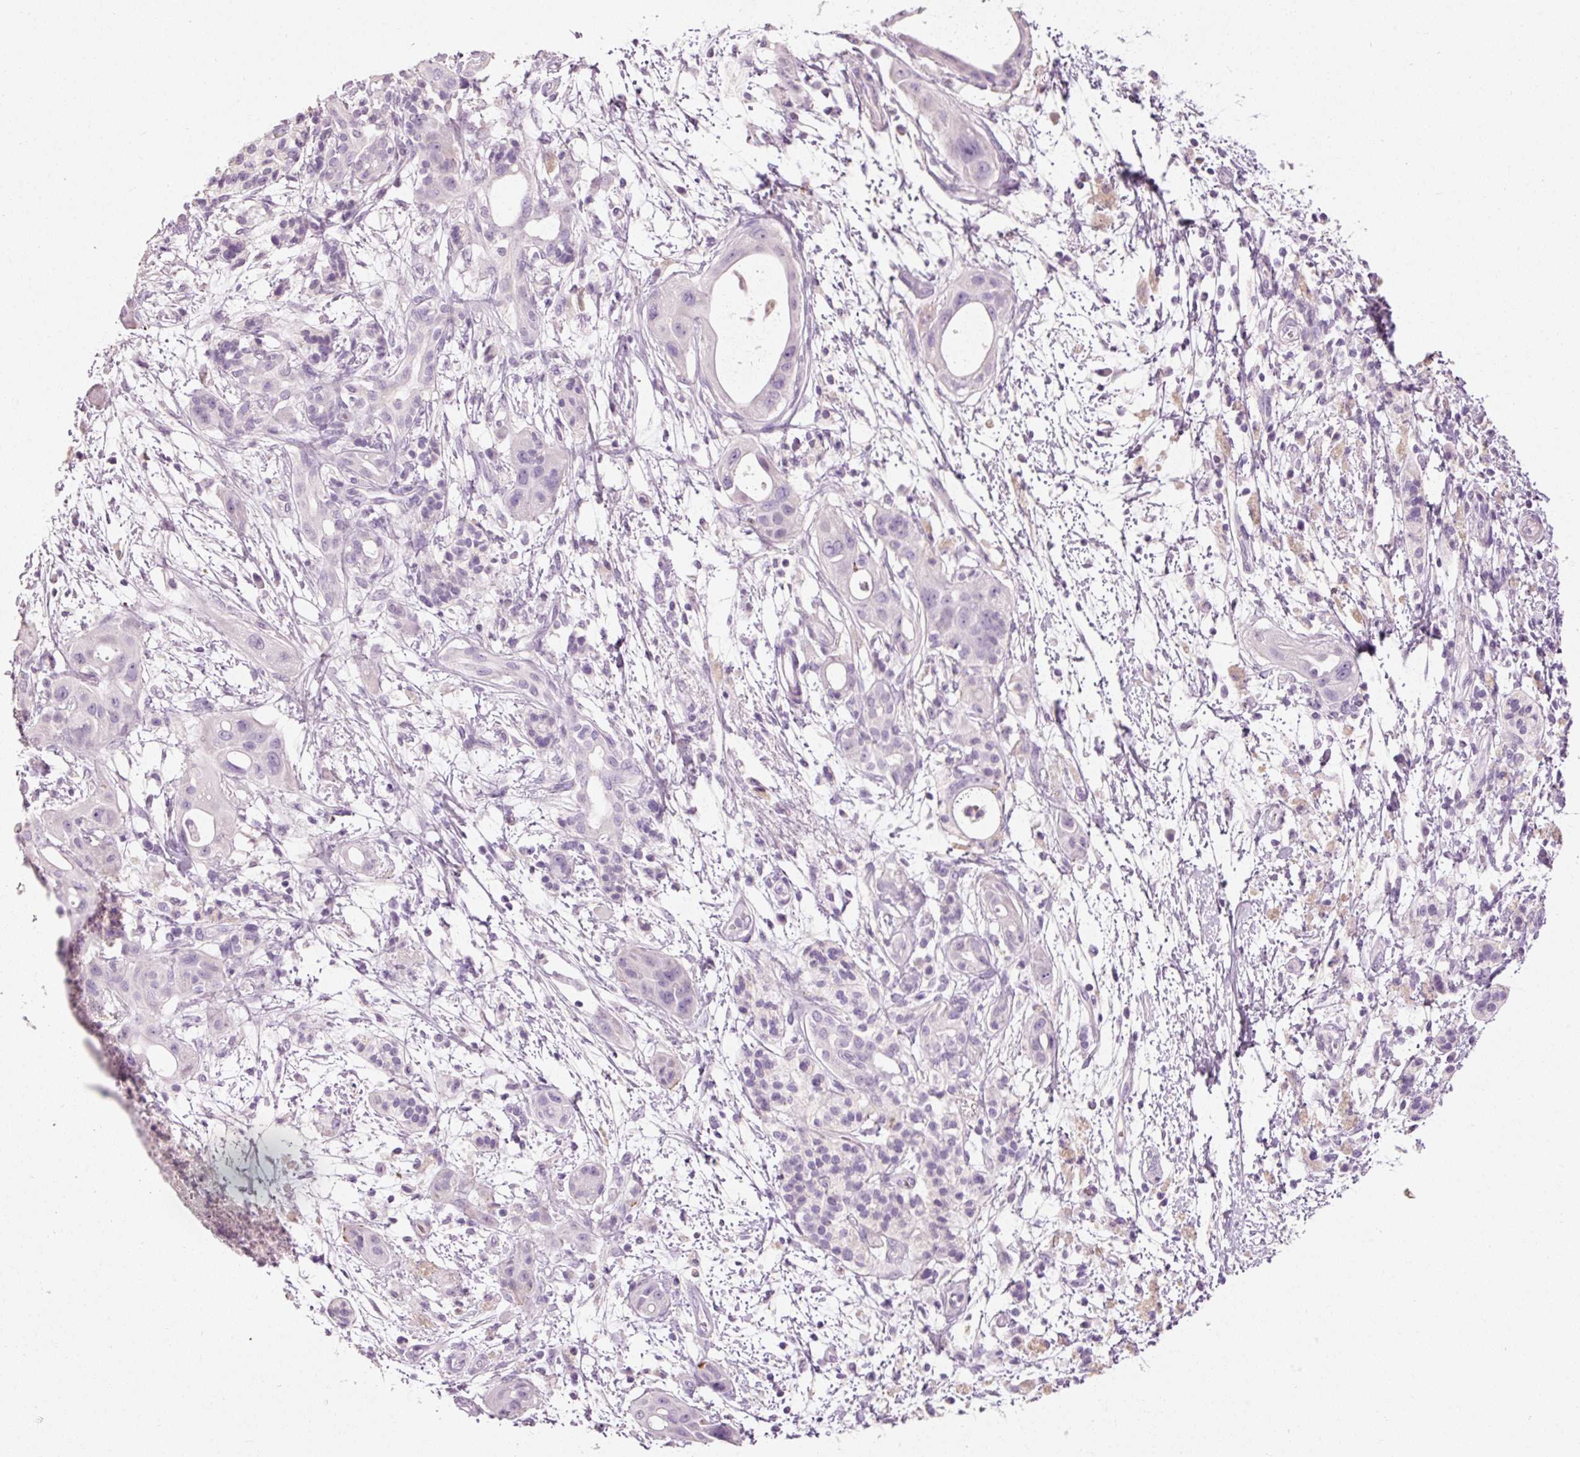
{"staining": {"intensity": "negative", "quantity": "none", "location": "none"}, "tissue": "pancreatic cancer", "cell_type": "Tumor cells", "image_type": "cancer", "snomed": [{"axis": "morphology", "description": "Adenocarcinoma, NOS"}, {"axis": "topography", "description": "Pancreas"}], "caption": "A high-resolution photomicrograph shows immunohistochemistry staining of pancreatic cancer, which demonstrates no significant expression in tumor cells.", "gene": "MUC5AC", "patient": {"sex": "male", "age": 68}}